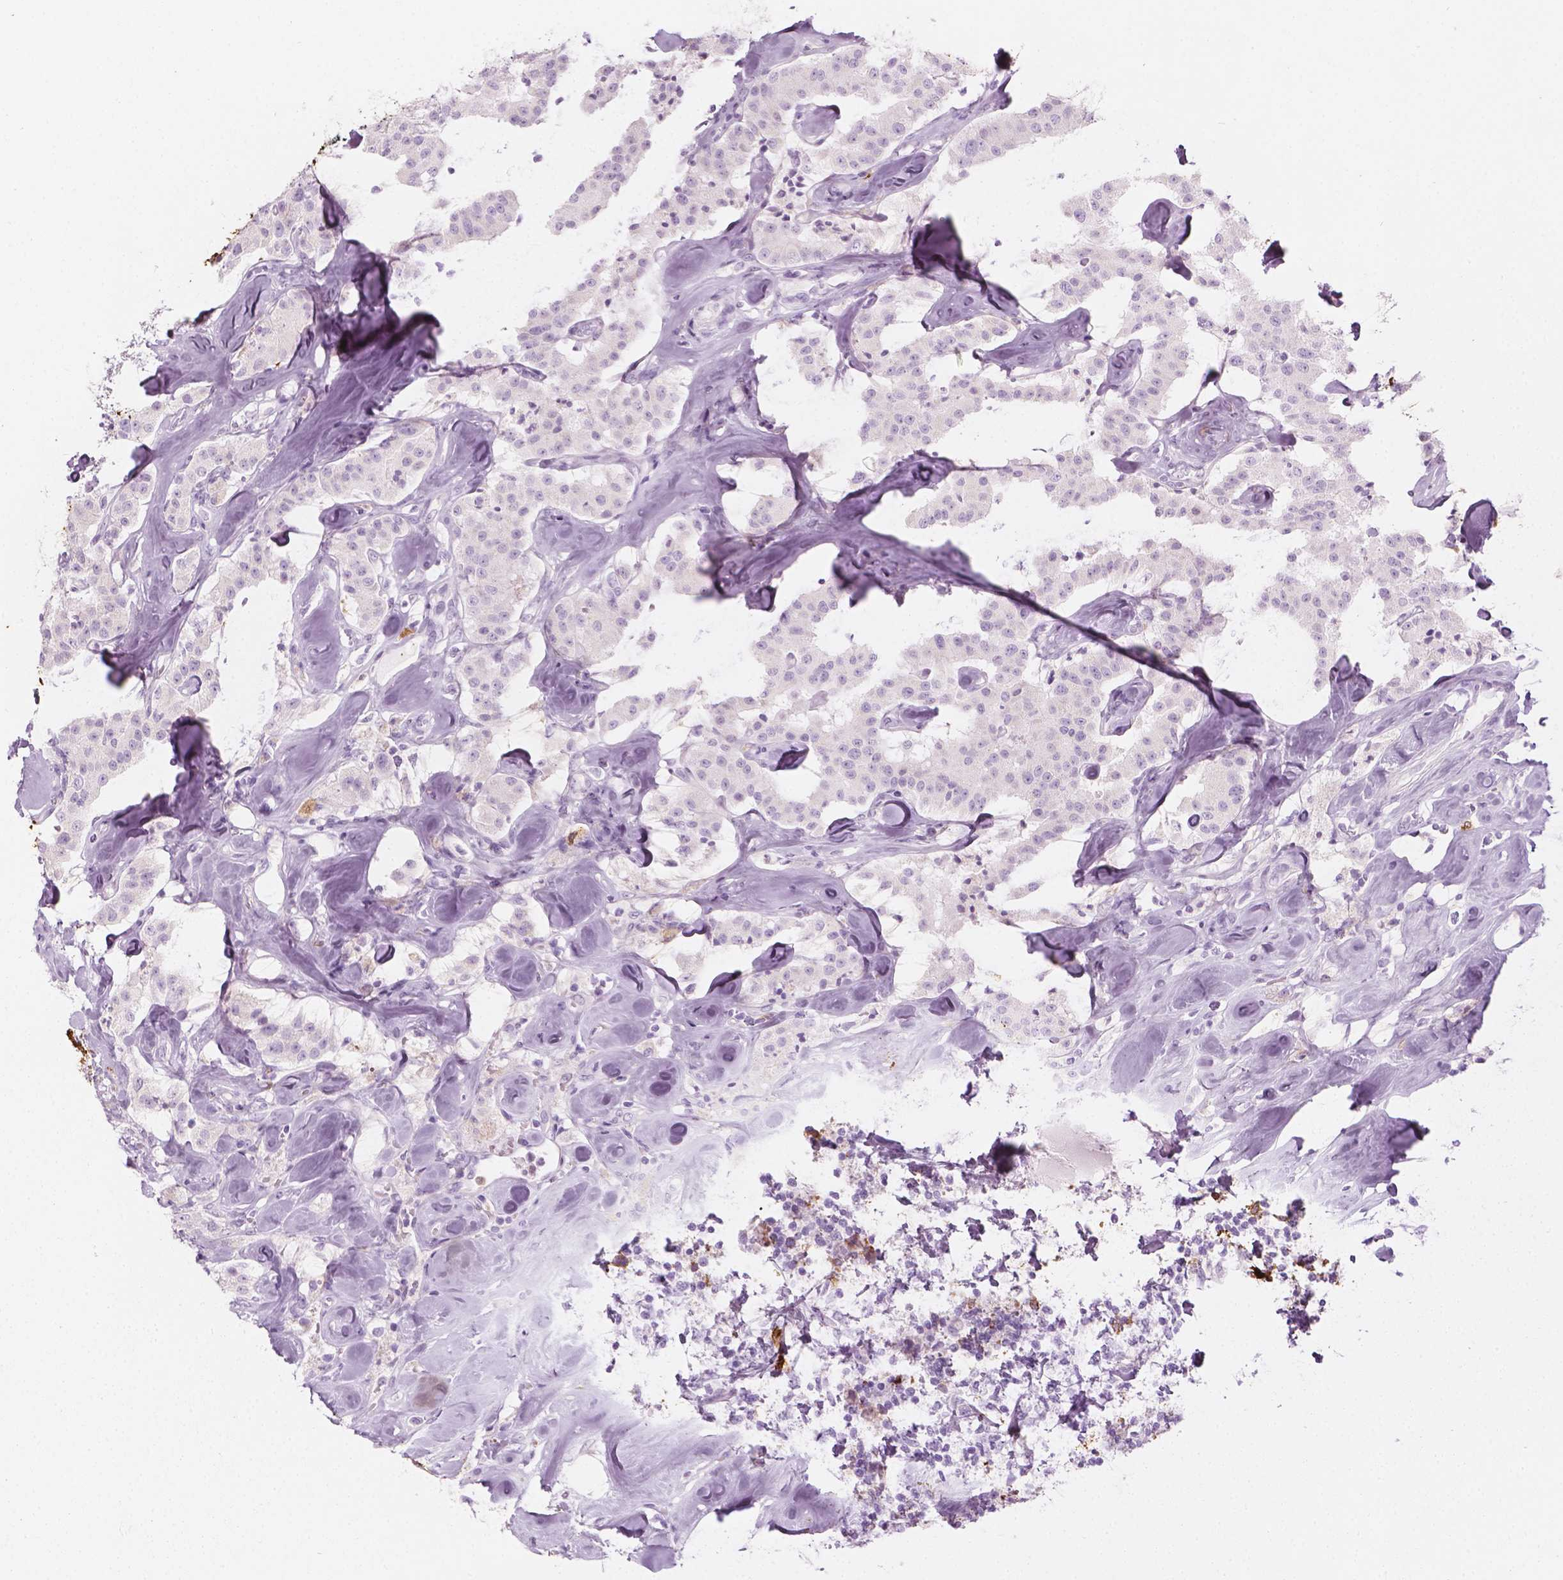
{"staining": {"intensity": "negative", "quantity": "none", "location": "none"}, "tissue": "carcinoid", "cell_type": "Tumor cells", "image_type": "cancer", "snomed": [{"axis": "morphology", "description": "Carcinoid, malignant, NOS"}, {"axis": "topography", "description": "Pancreas"}], "caption": "A high-resolution photomicrograph shows IHC staining of carcinoid (malignant), which exhibits no significant expression in tumor cells. (DAB IHC visualized using brightfield microscopy, high magnification).", "gene": "CES1", "patient": {"sex": "male", "age": 41}}